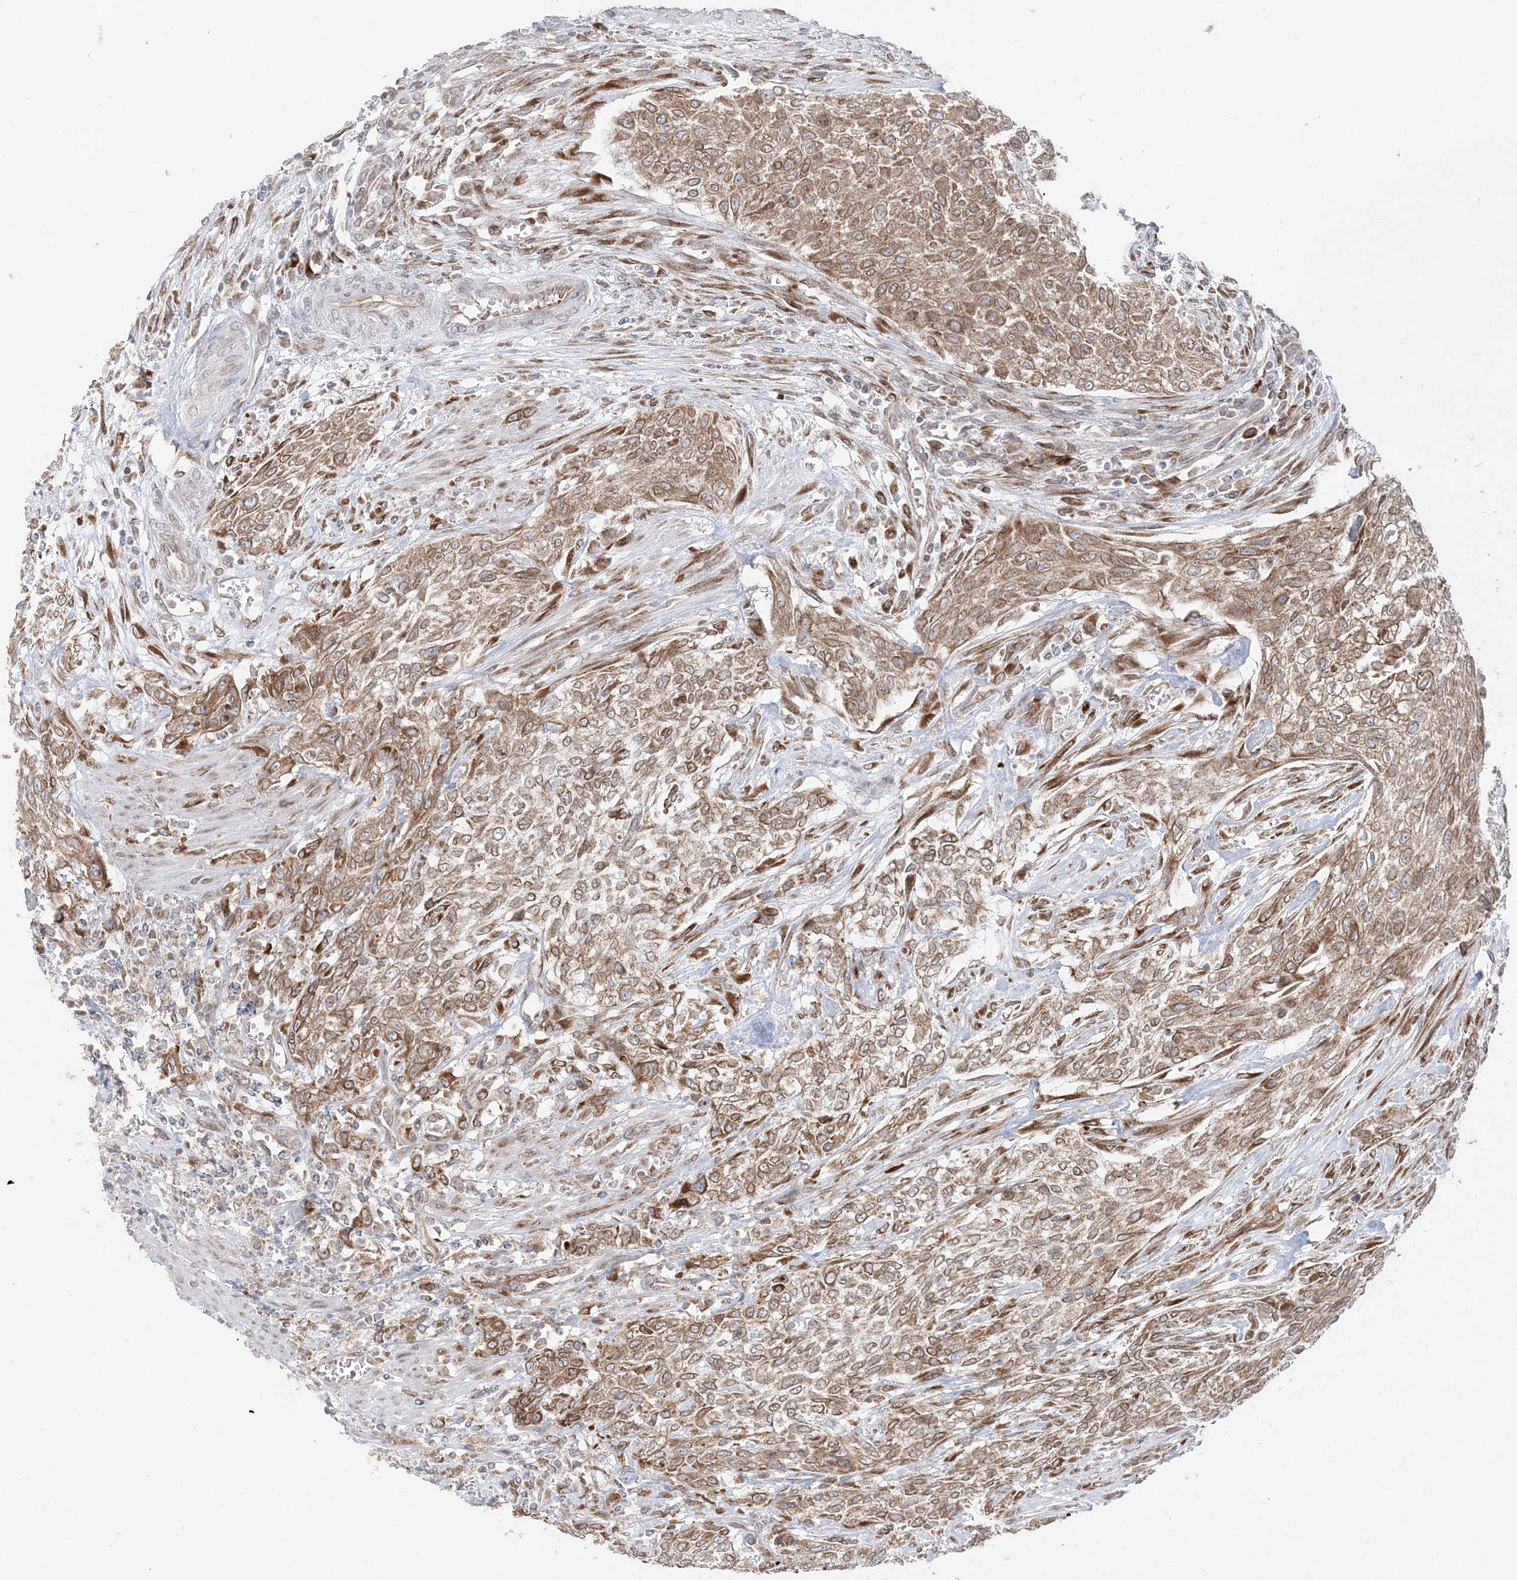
{"staining": {"intensity": "moderate", "quantity": ">75%", "location": "cytoplasmic/membranous"}, "tissue": "urothelial cancer", "cell_type": "Tumor cells", "image_type": "cancer", "snomed": [{"axis": "morphology", "description": "Urothelial carcinoma, High grade"}, {"axis": "topography", "description": "Urinary bladder"}], "caption": "High-magnification brightfield microscopy of urothelial carcinoma (high-grade) stained with DAB (3,3'-diaminobenzidine) (brown) and counterstained with hematoxylin (blue). tumor cells exhibit moderate cytoplasmic/membranous staining is seen in about>75% of cells. Using DAB (3,3'-diaminobenzidine) (brown) and hematoxylin (blue) stains, captured at high magnification using brightfield microscopy.", "gene": "TMED10", "patient": {"sex": "male", "age": 35}}